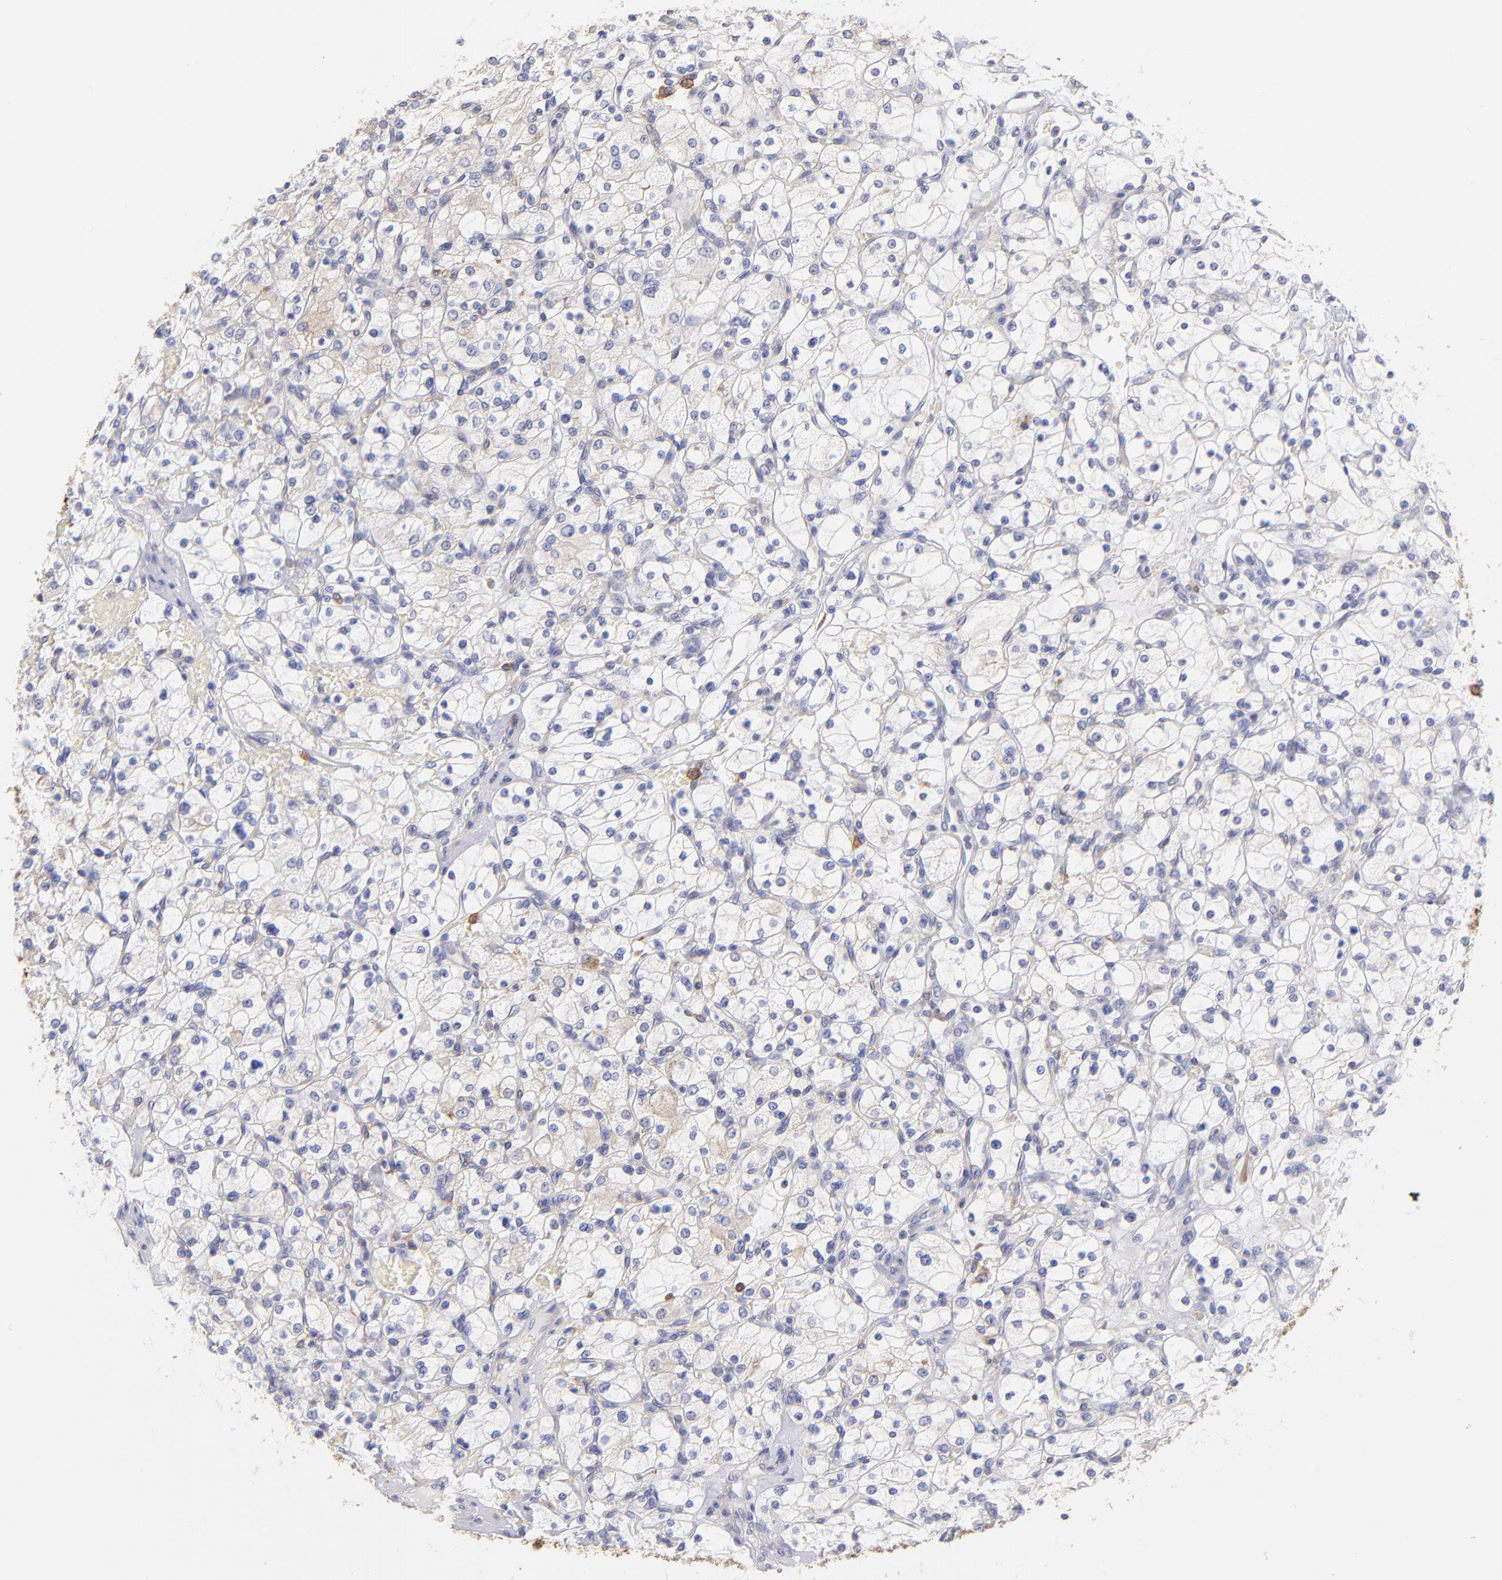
{"staining": {"intensity": "moderate", "quantity": "<25%", "location": "cytoplasmic/membranous"}, "tissue": "renal cancer", "cell_type": "Tumor cells", "image_type": "cancer", "snomed": [{"axis": "morphology", "description": "Adenocarcinoma, NOS"}, {"axis": "topography", "description": "Kidney"}], "caption": "A brown stain shows moderate cytoplasmic/membranous positivity of a protein in renal cancer tumor cells. (DAB (3,3'-diaminobenzidine) IHC, brown staining for protein, blue staining for nuclei).", "gene": "PRKCA", "patient": {"sex": "female", "age": 83}}